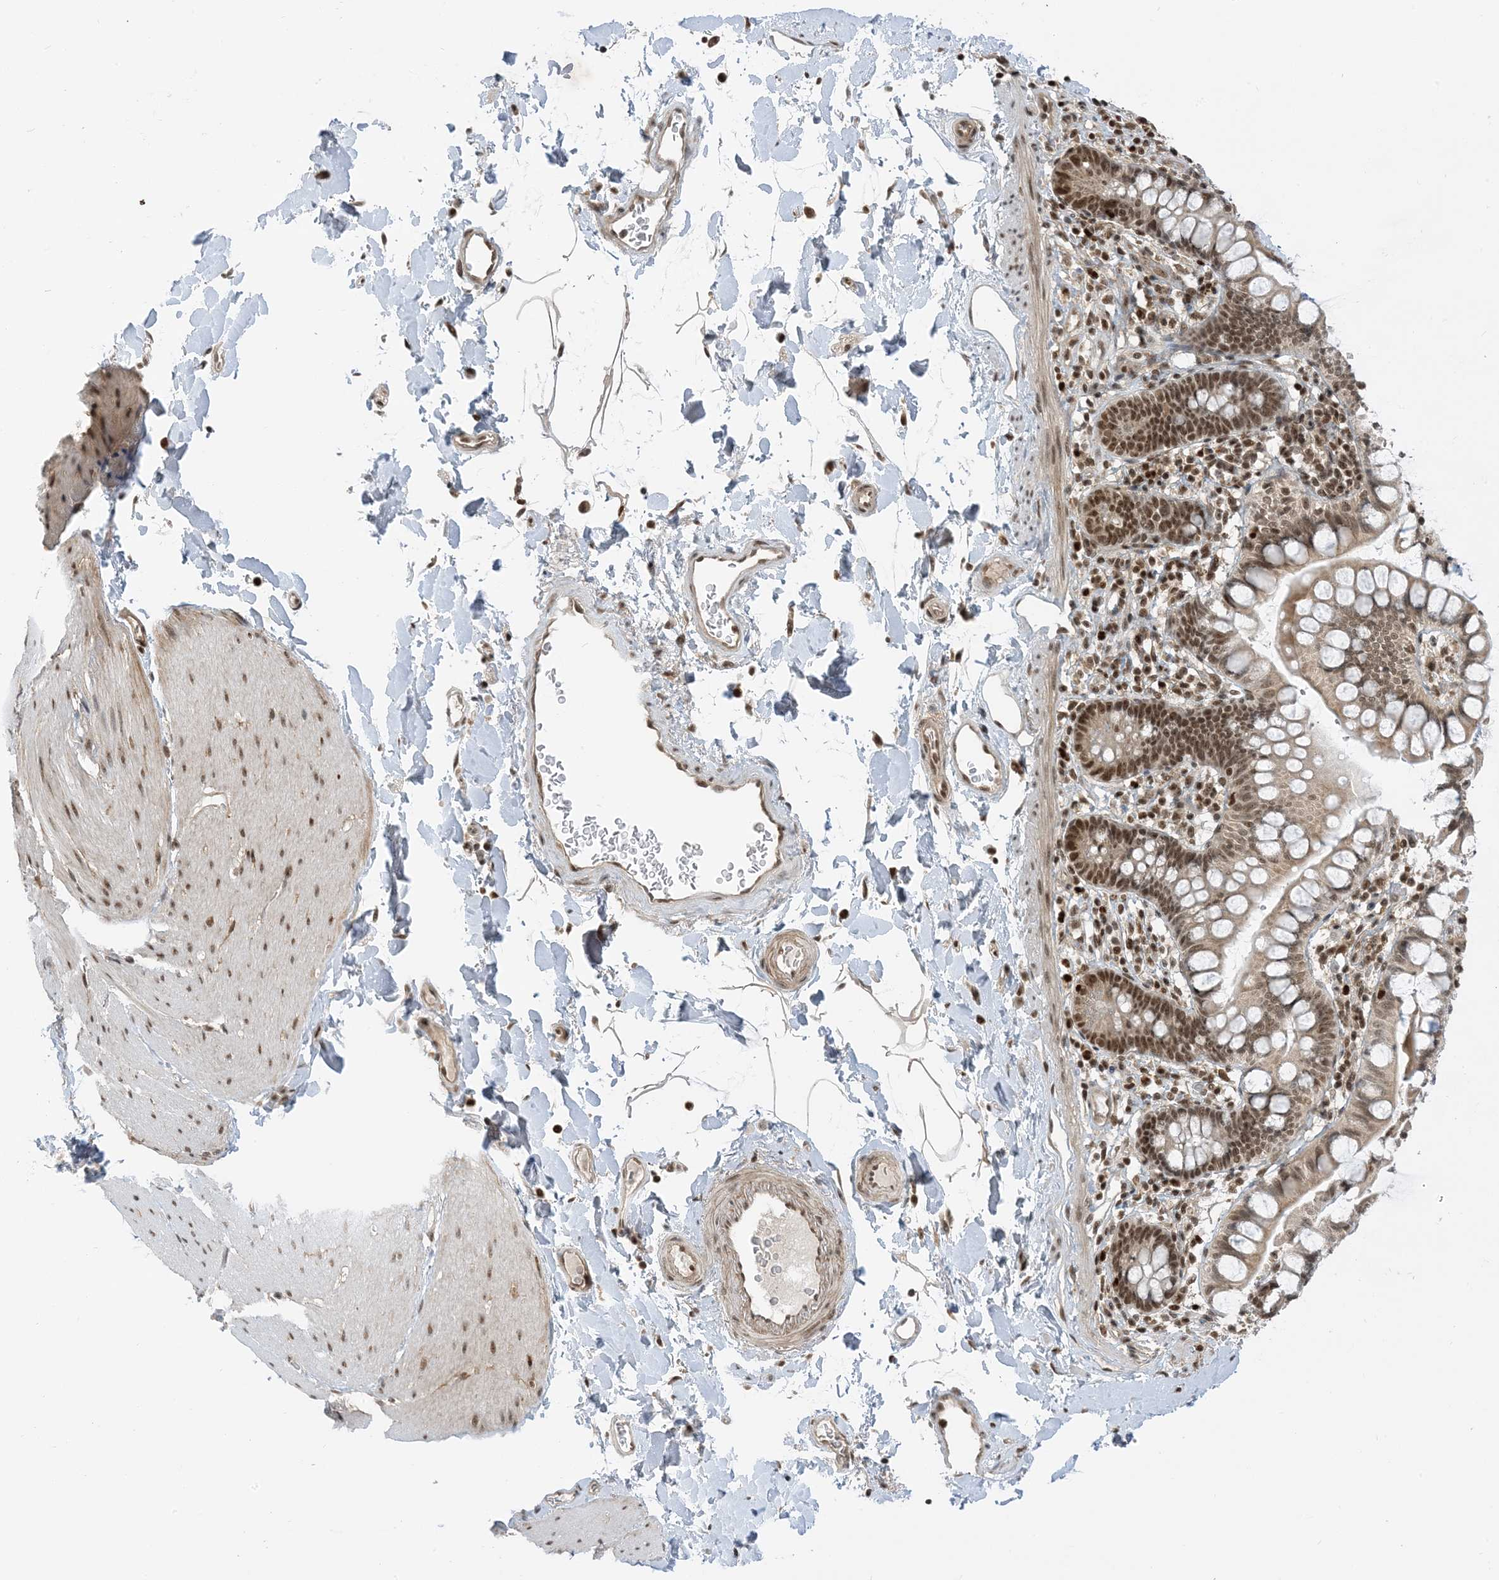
{"staining": {"intensity": "moderate", "quantity": ">75%", "location": "nuclear"}, "tissue": "smooth muscle", "cell_type": "Smooth muscle cells", "image_type": "normal", "snomed": [{"axis": "morphology", "description": "Normal tissue, NOS"}, {"axis": "topography", "description": "Smooth muscle"}, {"axis": "topography", "description": "Small intestine"}], "caption": "Immunohistochemistry (DAB) staining of normal smooth muscle demonstrates moderate nuclear protein staining in about >75% of smooth muscle cells. (brown staining indicates protein expression, while blue staining denotes nuclei).", "gene": "ZNF740", "patient": {"sex": "female", "age": 84}}